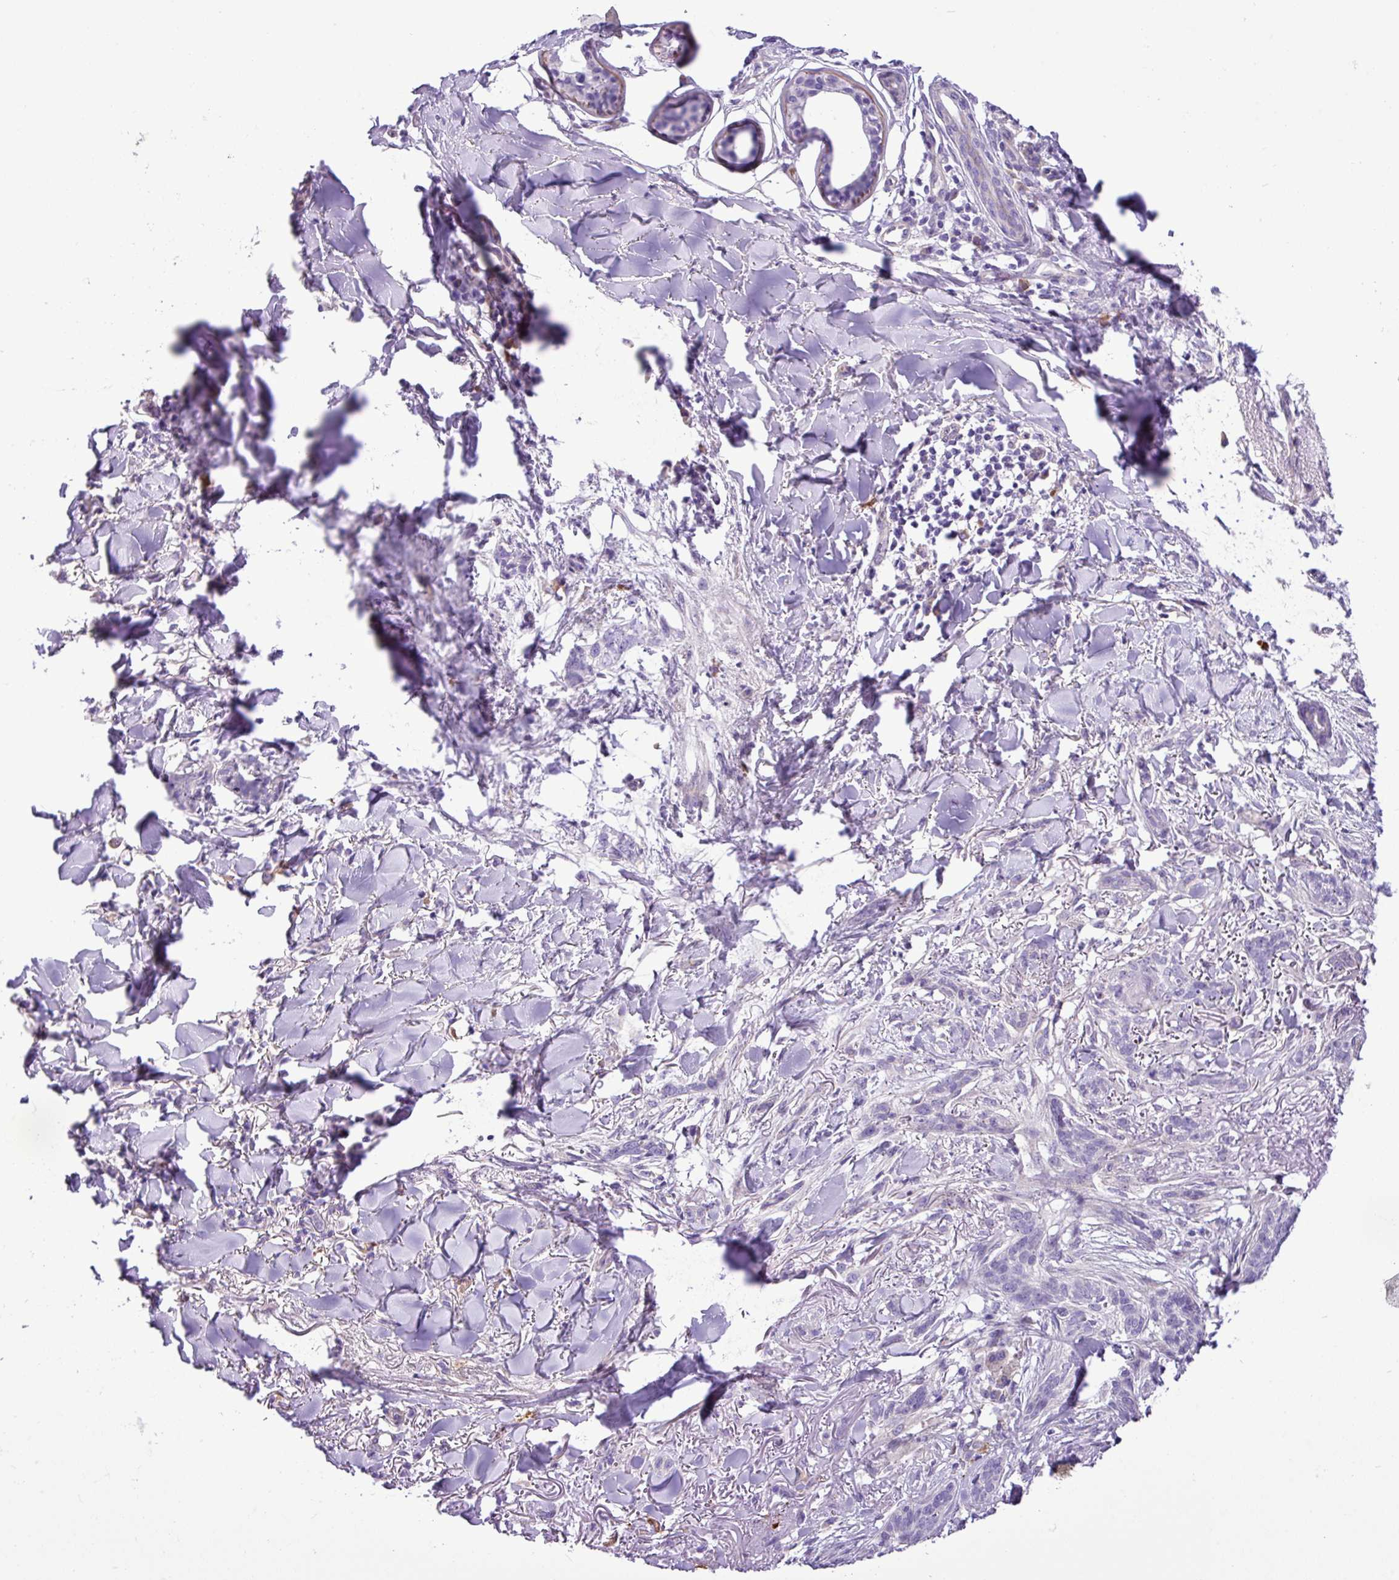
{"staining": {"intensity": "negative", "quantity": "none", "location": "none"}, "tissue": "skin cancer", "cell_type": "Tumor cells", "image_type": "cancer", "snomed": [{"axis": "morphology", "description": "Basal cell carcinoma"}, {"axis": "topography", "description": "Skin"}], "caption": "Immunohistochemistry (IHC) of human skin basal cell carcinoma exhibits no staining in tumor cells. (Immunohistochemistry, brightfield microscopy, high magnification).", "gene": "C11orf91", "patient": {"sex": "male", "age": 52}}